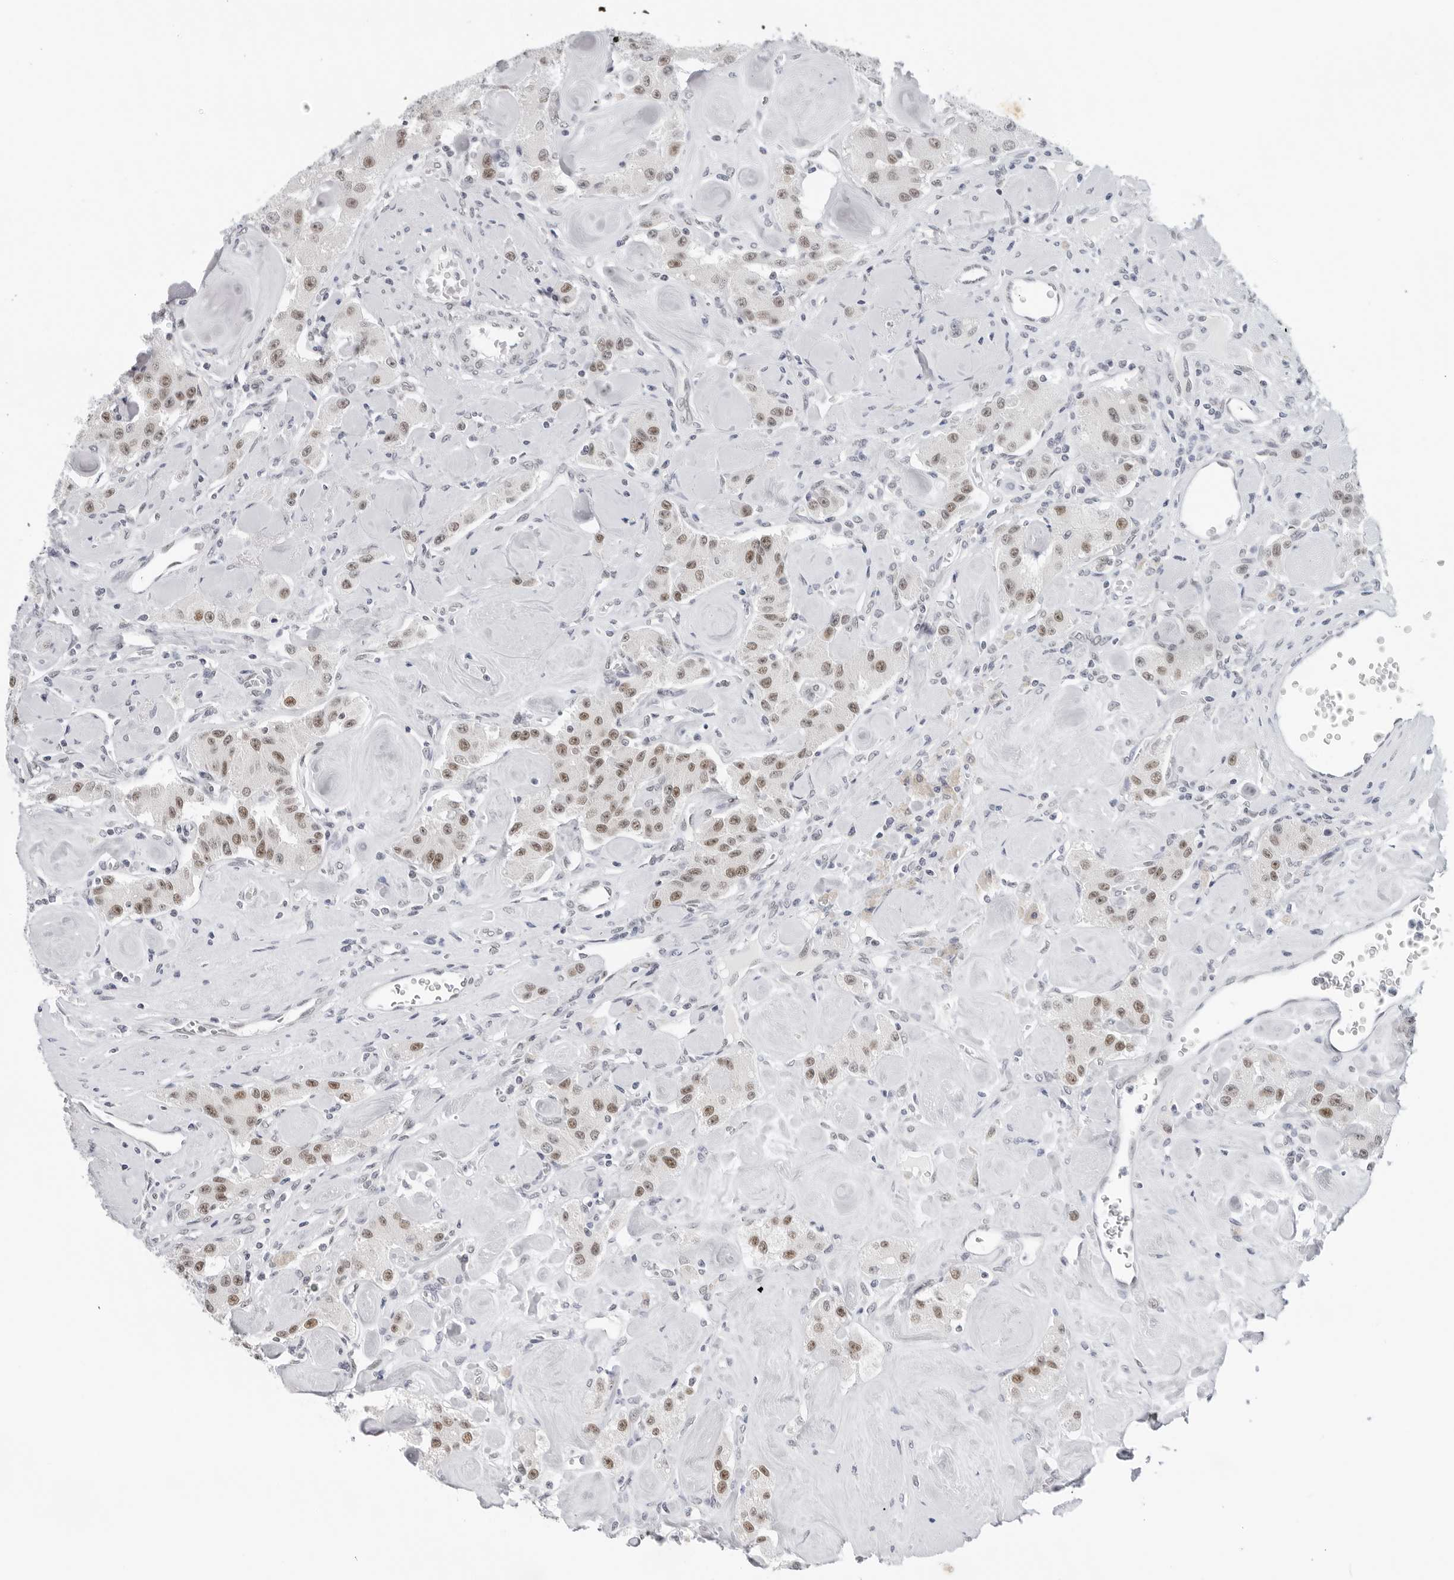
{"staining": {"intensity": "weak", "quantity": ">75%", "location": "nuclear"}, "tissue": "carcinoid", "cell_type": "Tumor cells", "image_type": "cancer", "snomed": [{"axis": "morphology", "description": "Carcinoid, malignant, NOS"}, {"axis": "topography", "description": "Pancreas"}], "caption": "Tumor cells reveal low levels of weak nuclear staining in approximately >75% of cells in carcinoid.", "gene": "FOXK2", "patient": {"sex": "male", "age": 41}}